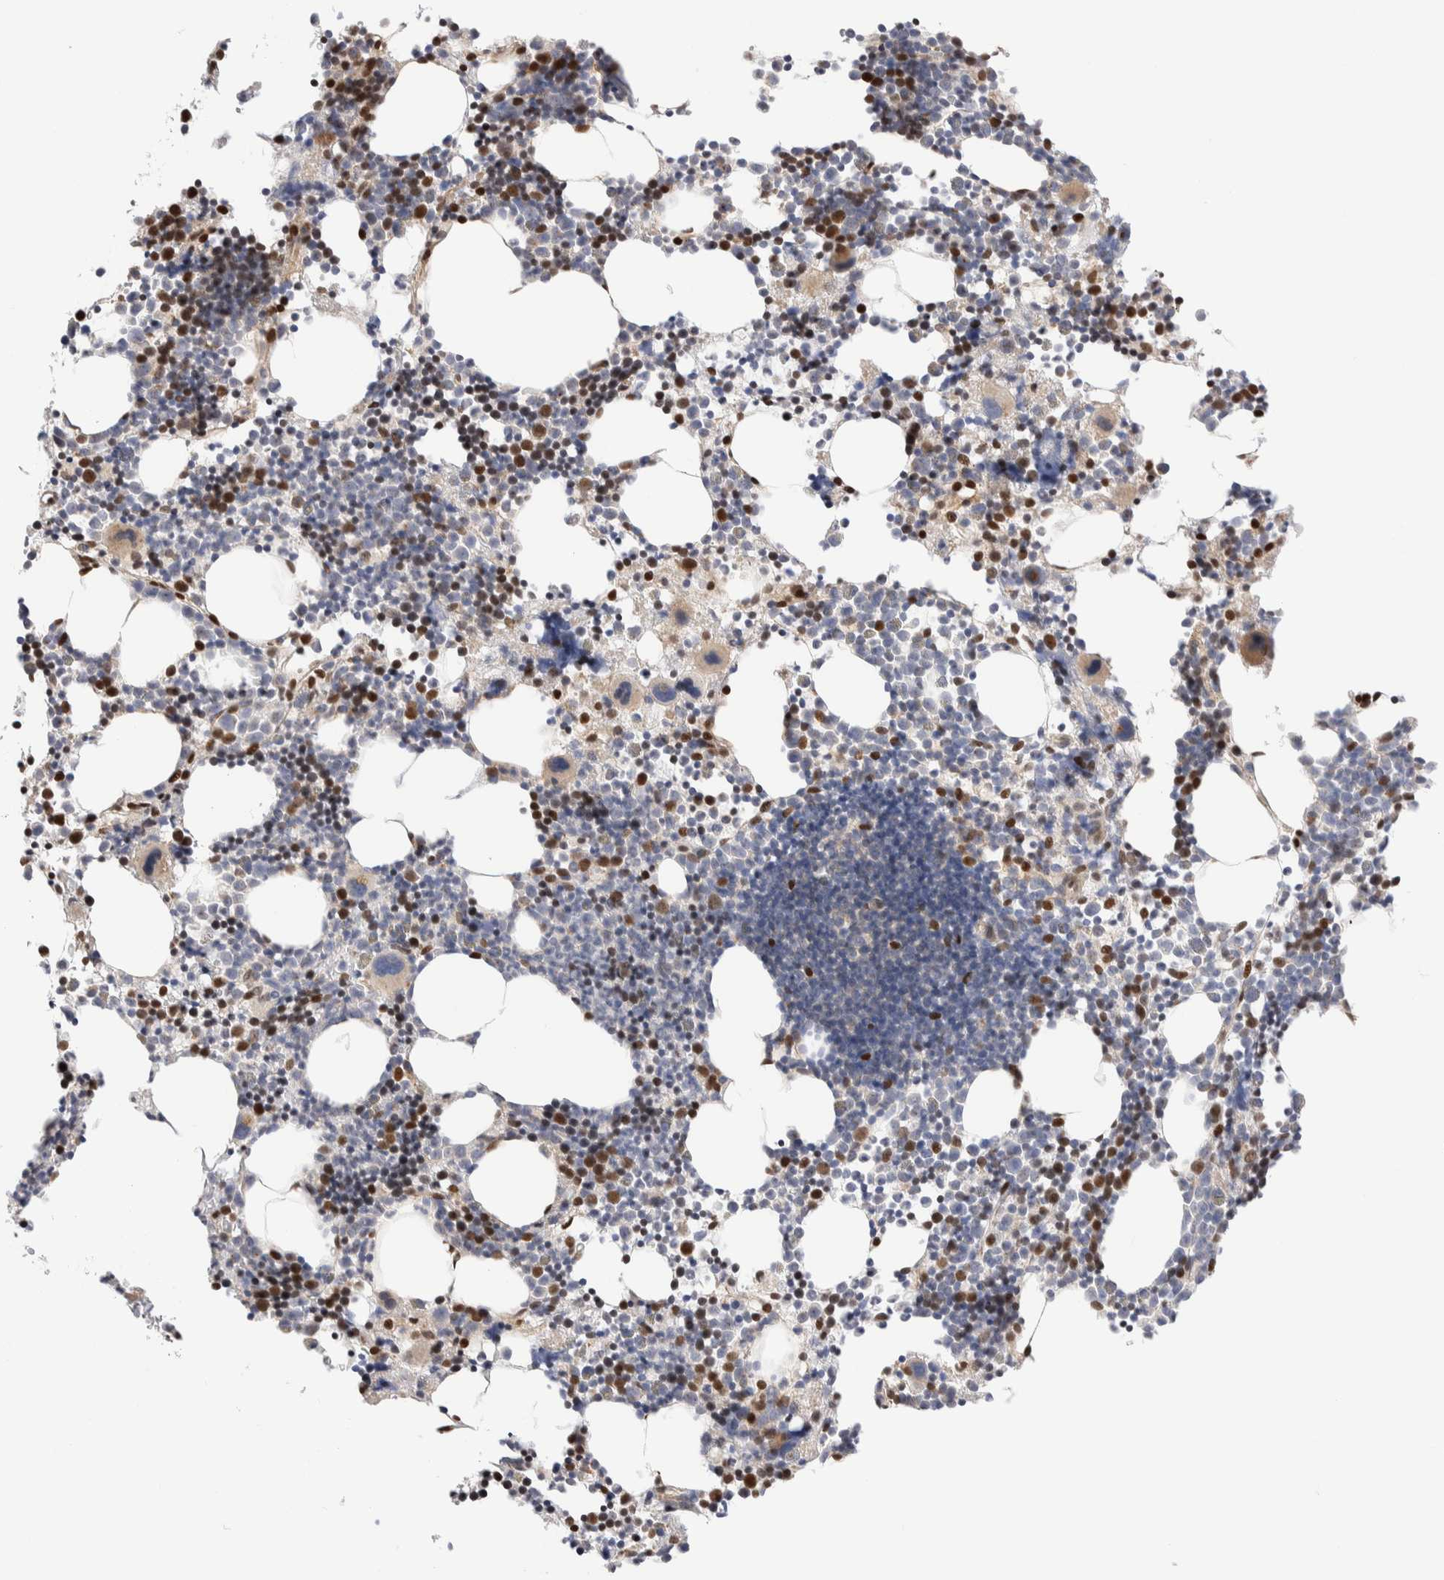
{"staining": {"intensity": "negative", "quantity": "none", "location": "none"}, "tissue": "bone marrow", "cell_type": "Hematopoietic cells", "image_type": "normal", "snomed": [{"axis": "morphology", "description": "Normal tissue, NOS"}, {"axis": "morphology", "description": "Inflammation, NOS"}, {"axis": "topography", "description": "Bone marrow"}], "caption": "Bone marrow was stained to show a protein in brown. There is no significant expression in hematopoietic cells. Nuclei are stained in blue.", "gene": "NSMAF", "patient": {"sex": "male", "age": 31}}